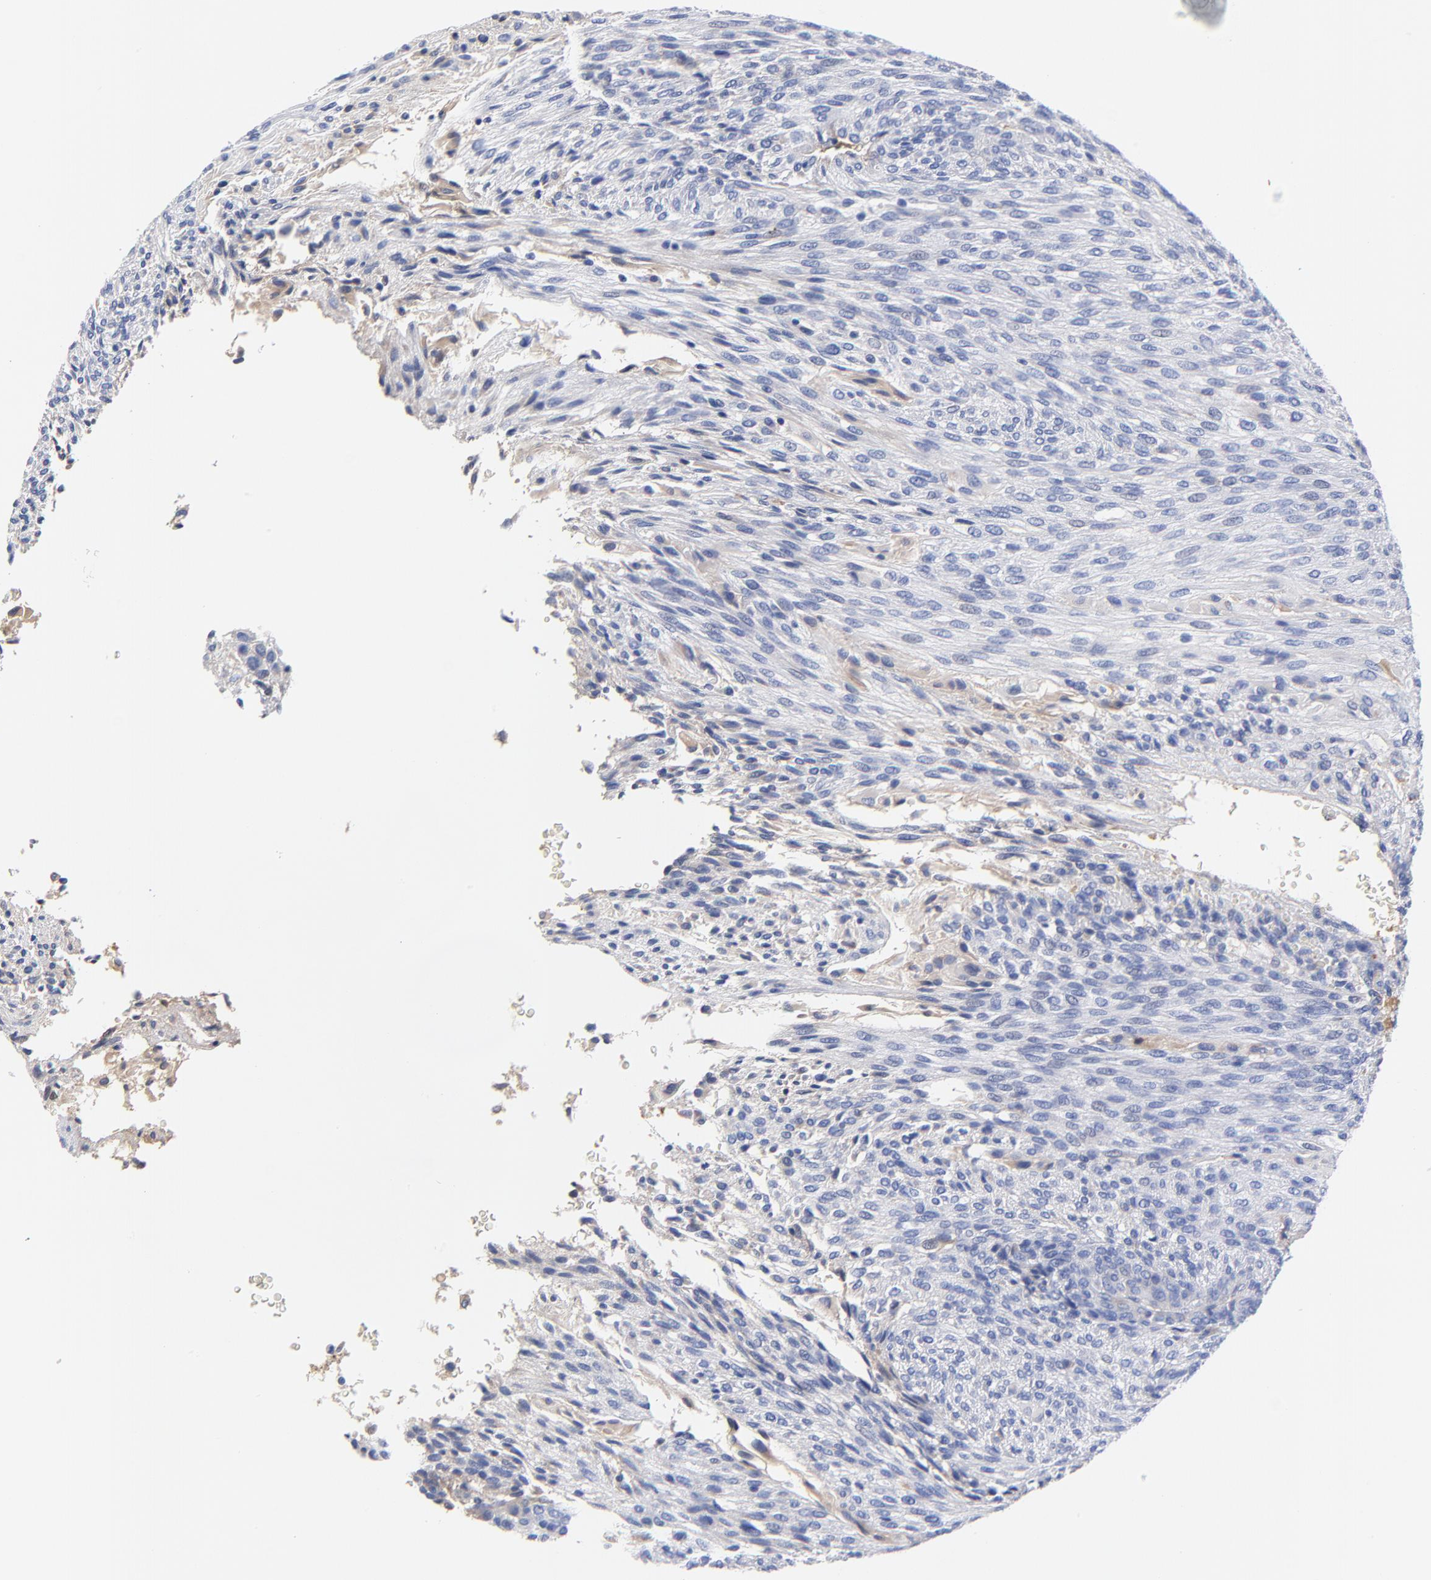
{"staining": {"intensity": "negative", "quantity": "none", "location": "none"}, "tissue": "glioma", "cell_type": "Tumor cells", "image_type": "cancer", "snomed": [{"axis": "morphology", "description": "Glioma, malignant, High grade"}, {"axis": "topography", "description": "Cerebral cortex"}], "caption": "High-grade glioma (malignant) was stained to show a protein in brown. There is no significant expression in tumor cells.", "gene": "IGLV3-10", "patient": {"sex": "female", "age": 55}}